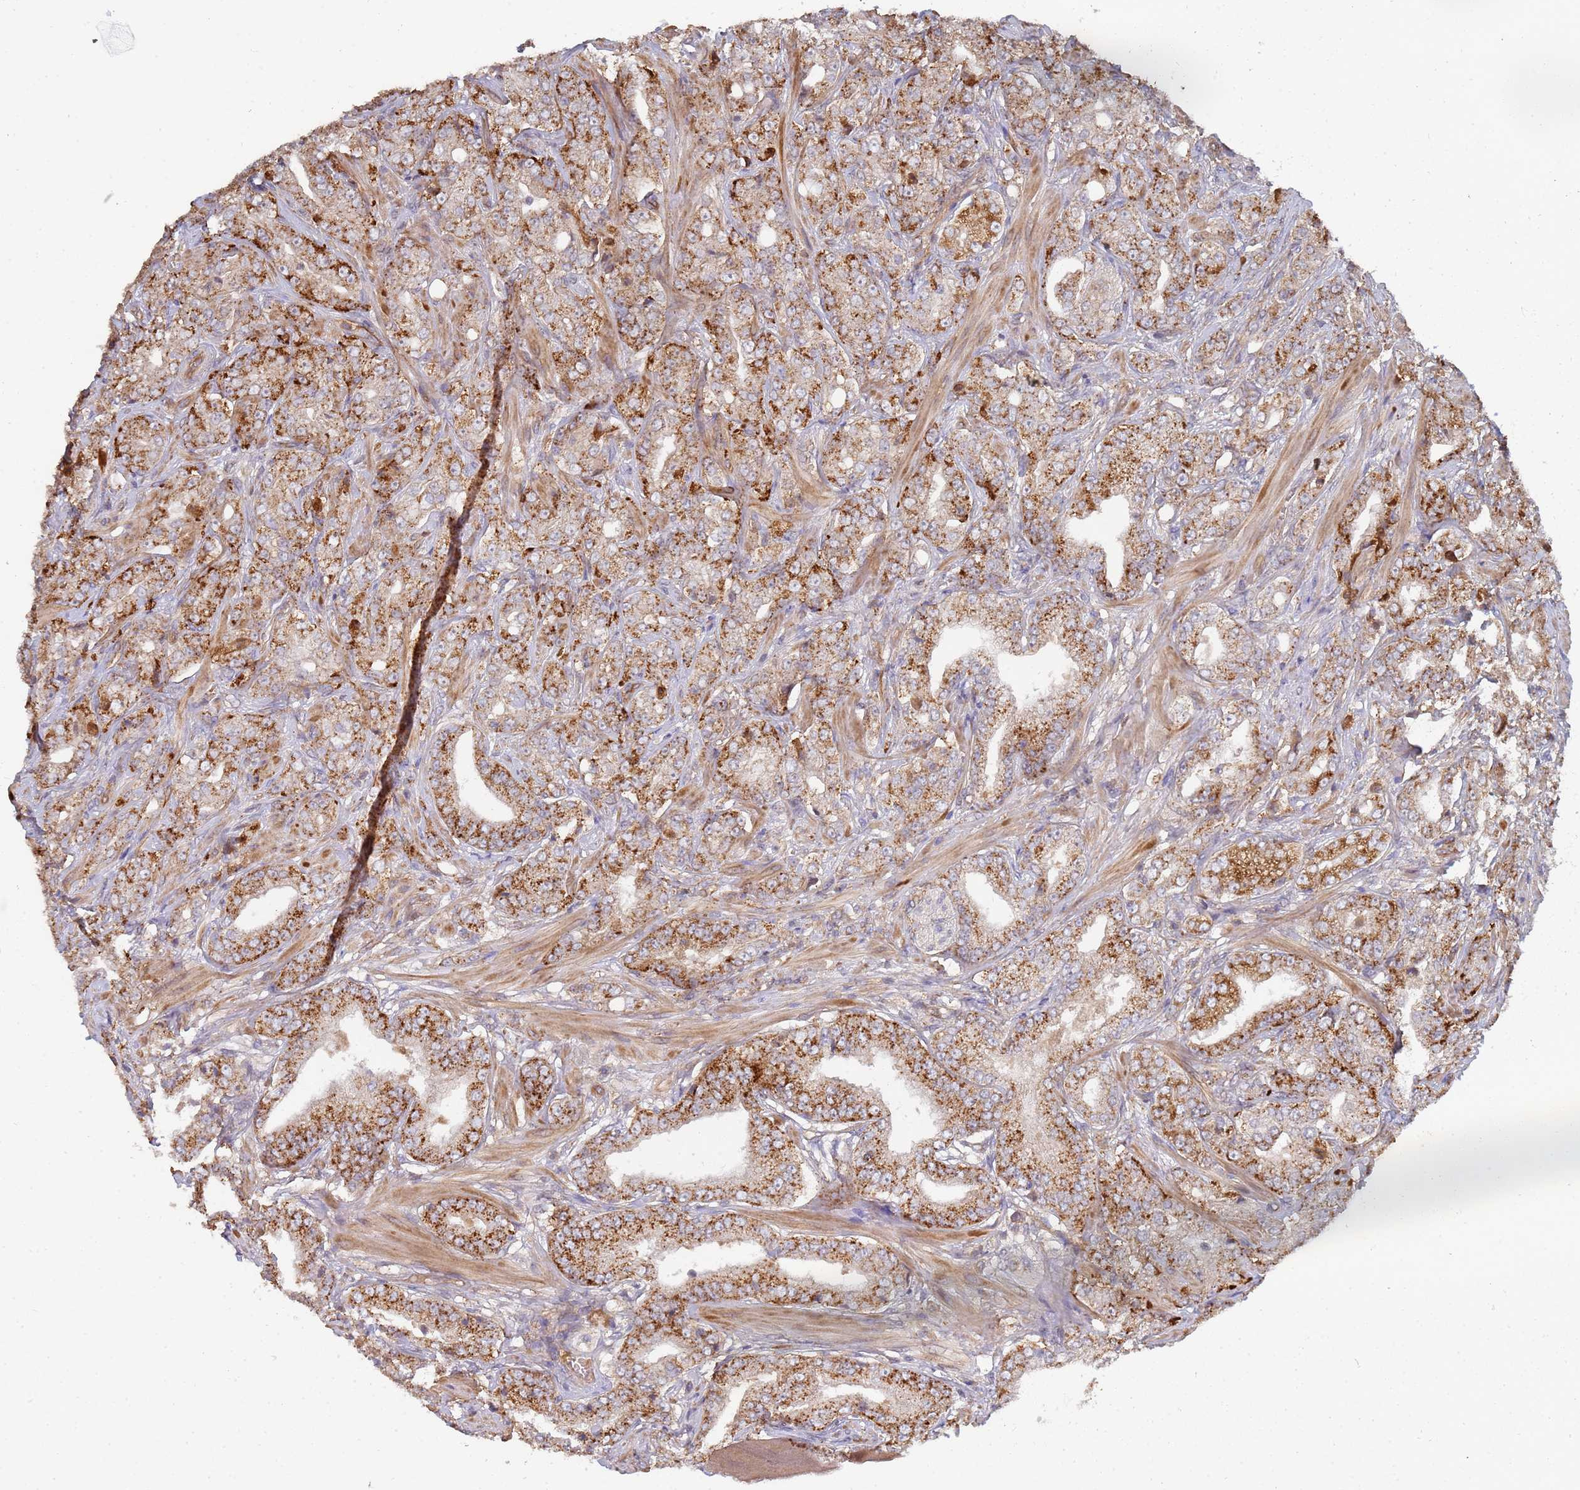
{"staining": {"intensity": "moderate", "quantity": ">75%", "location": "cytoplasmic/membranous"}, "tissue": "prostate cancer", "cell_type": "Tumor cells", "image_type": "cancer", "snomed": [{"axis": "morphology", "description": "Adenocarcinoma, Low grade"}, {"axis": "topography", "description": "Prostate"}], "caption": "There is medium levels of moderate cytoplasmic/membranous staining in tumor cells of prostate low-grade adenocarcinoma, as demonstrated by immunohistochemical staining (brown color).", "gene": "ABCB6", "patient": {"sex": "male", "age": 67}}